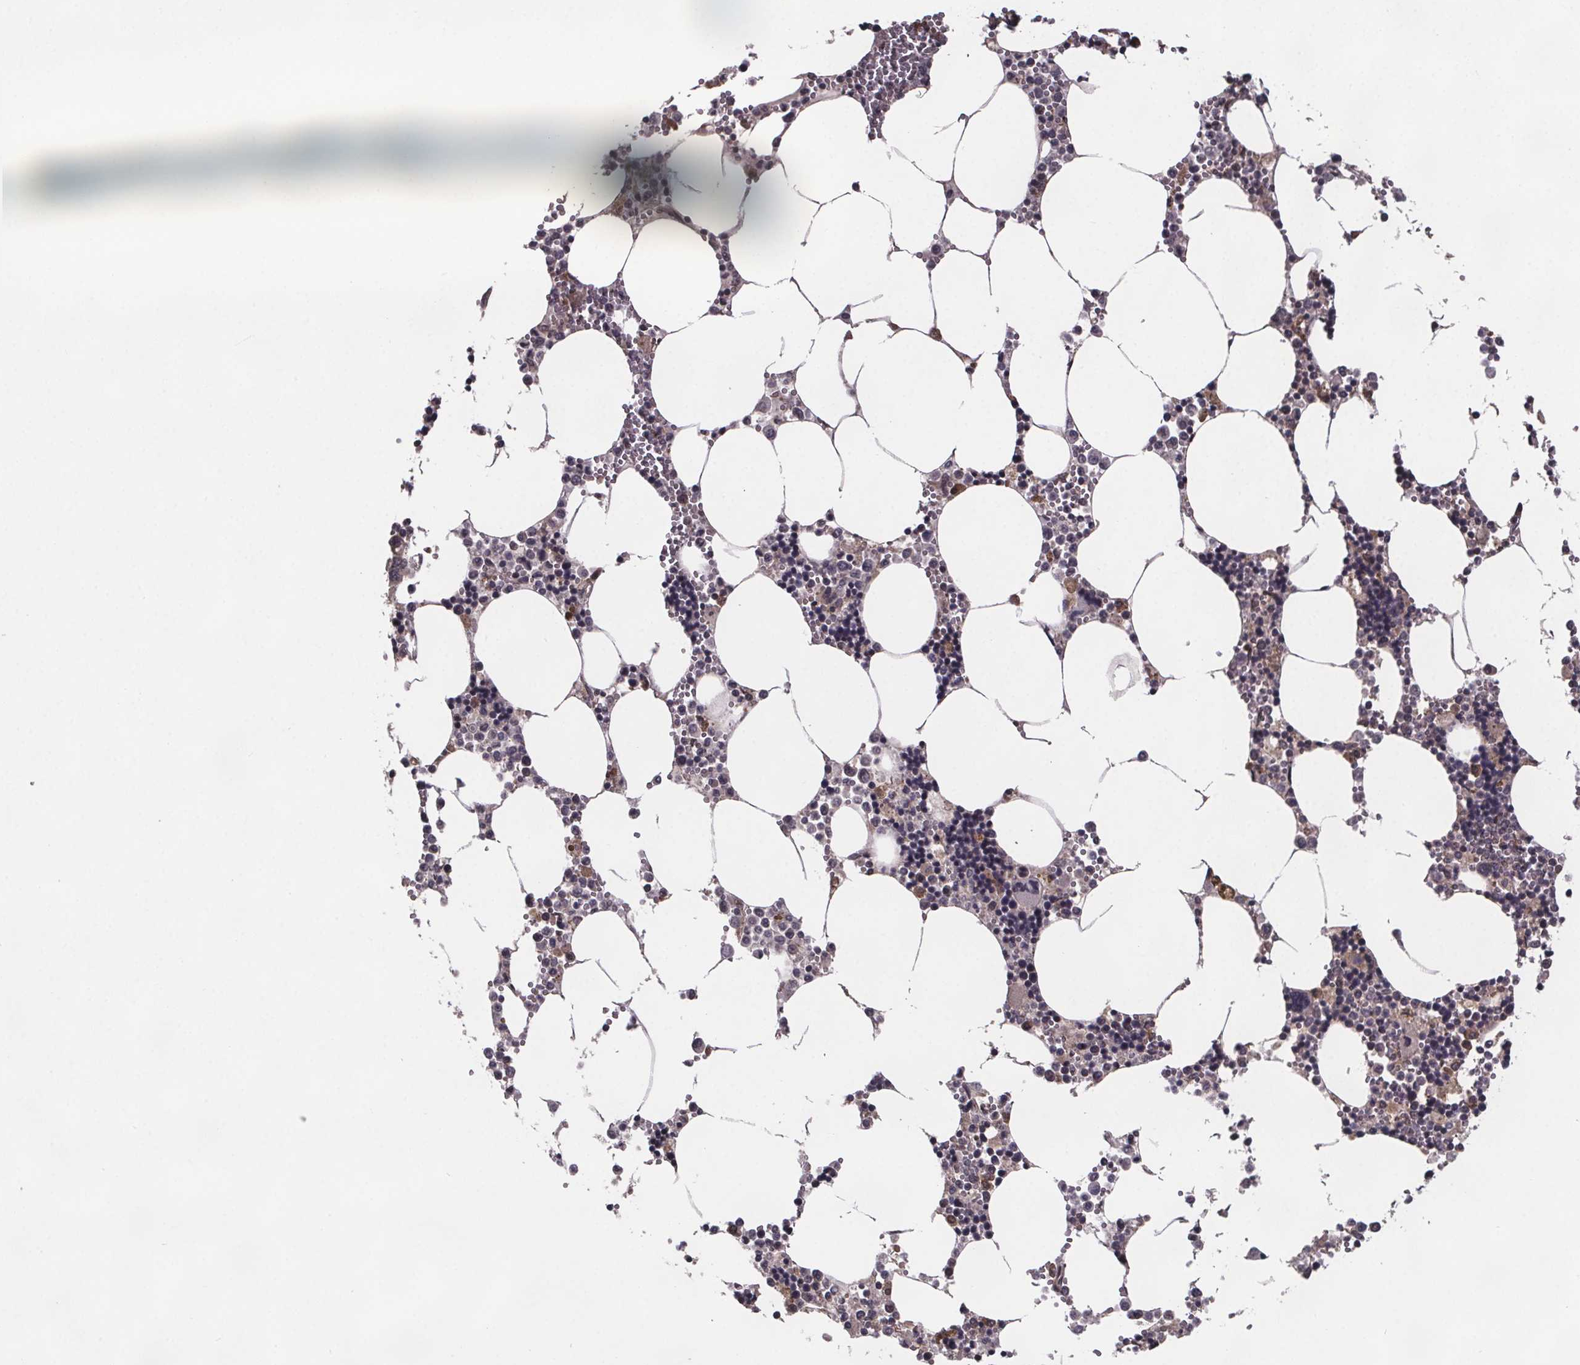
{"staining": {"intensity": "moderate", "quantity": "25%-75%", "location": "cytoplasmic/membranous"}, "tissue": "bone marrow", "cell_type": "Hematopoietic cells", "image_type": "normal", "snomed": [{"axis": "morphology", "description": "Normal tissue, NOS"}, {"axis": "topography", "description": "Bone marrow"}], "caption": "Approximately 25%-75% of hematopoietic cells in normal human bone marrow display moderate cytoplasmic/membranous protein positivity as visualized by brown immunohistochemical staining.", "gene": "SAT1", "patient": {"sex": "male", "age": 54}}